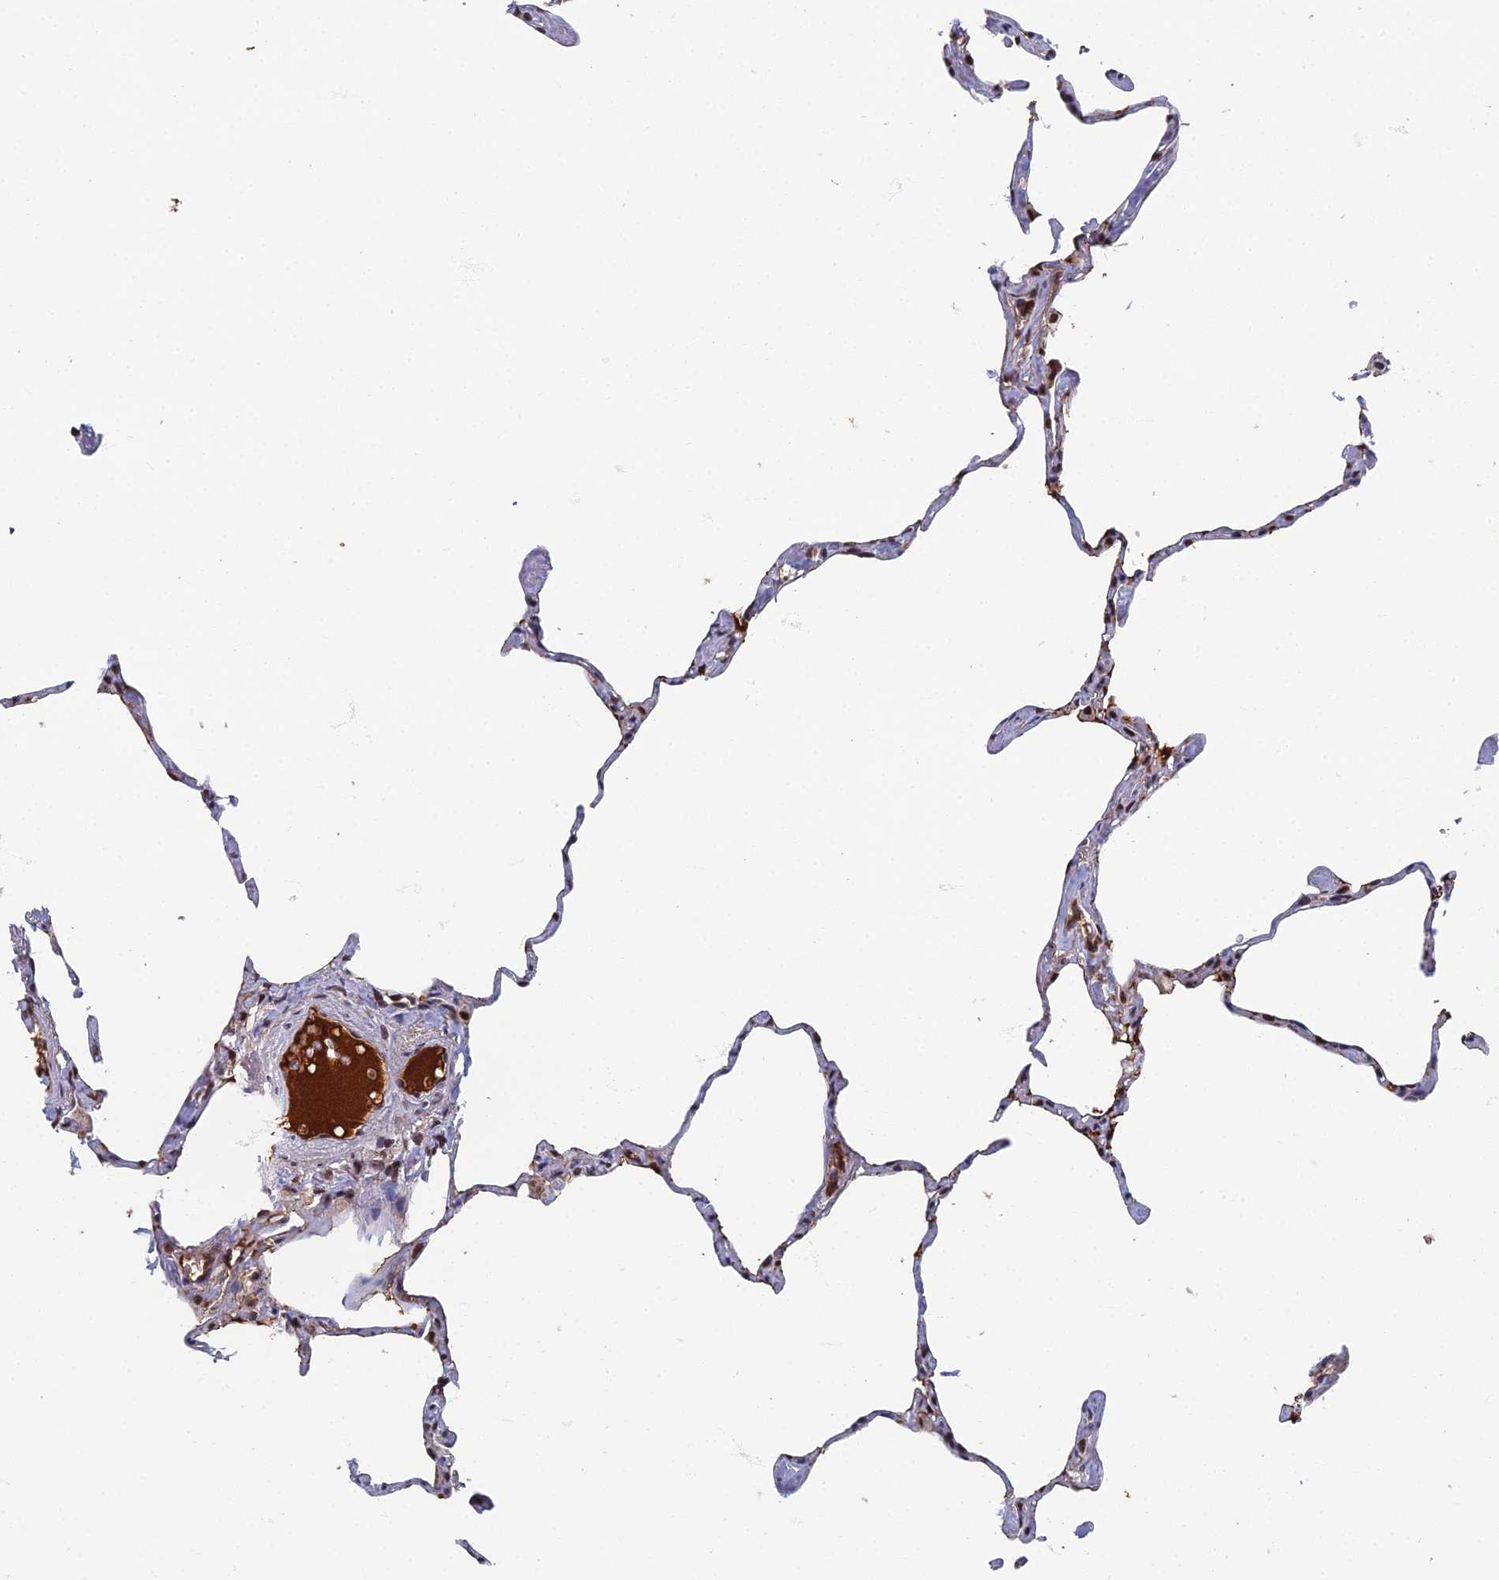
{"staining": {"intensity": "moderate", "quantity": "25%-75%", "location": "nuclear"}, "tissue": "lung", "cell_type": "Alveolar cells", "image_type": "normal", "snomed": [{"axis": "morphology", "description": "Normal tissue, NOS"}, {"axis": "topography", "description": "Lung"}], "caption": "This is a photomicrograph of immunohistochemistry staining of normal lung, which shows moderate positivity in the nuclear of alveolar cells.", "gene": "TAF13", "patient": {"sex": "male", "age": 65}}